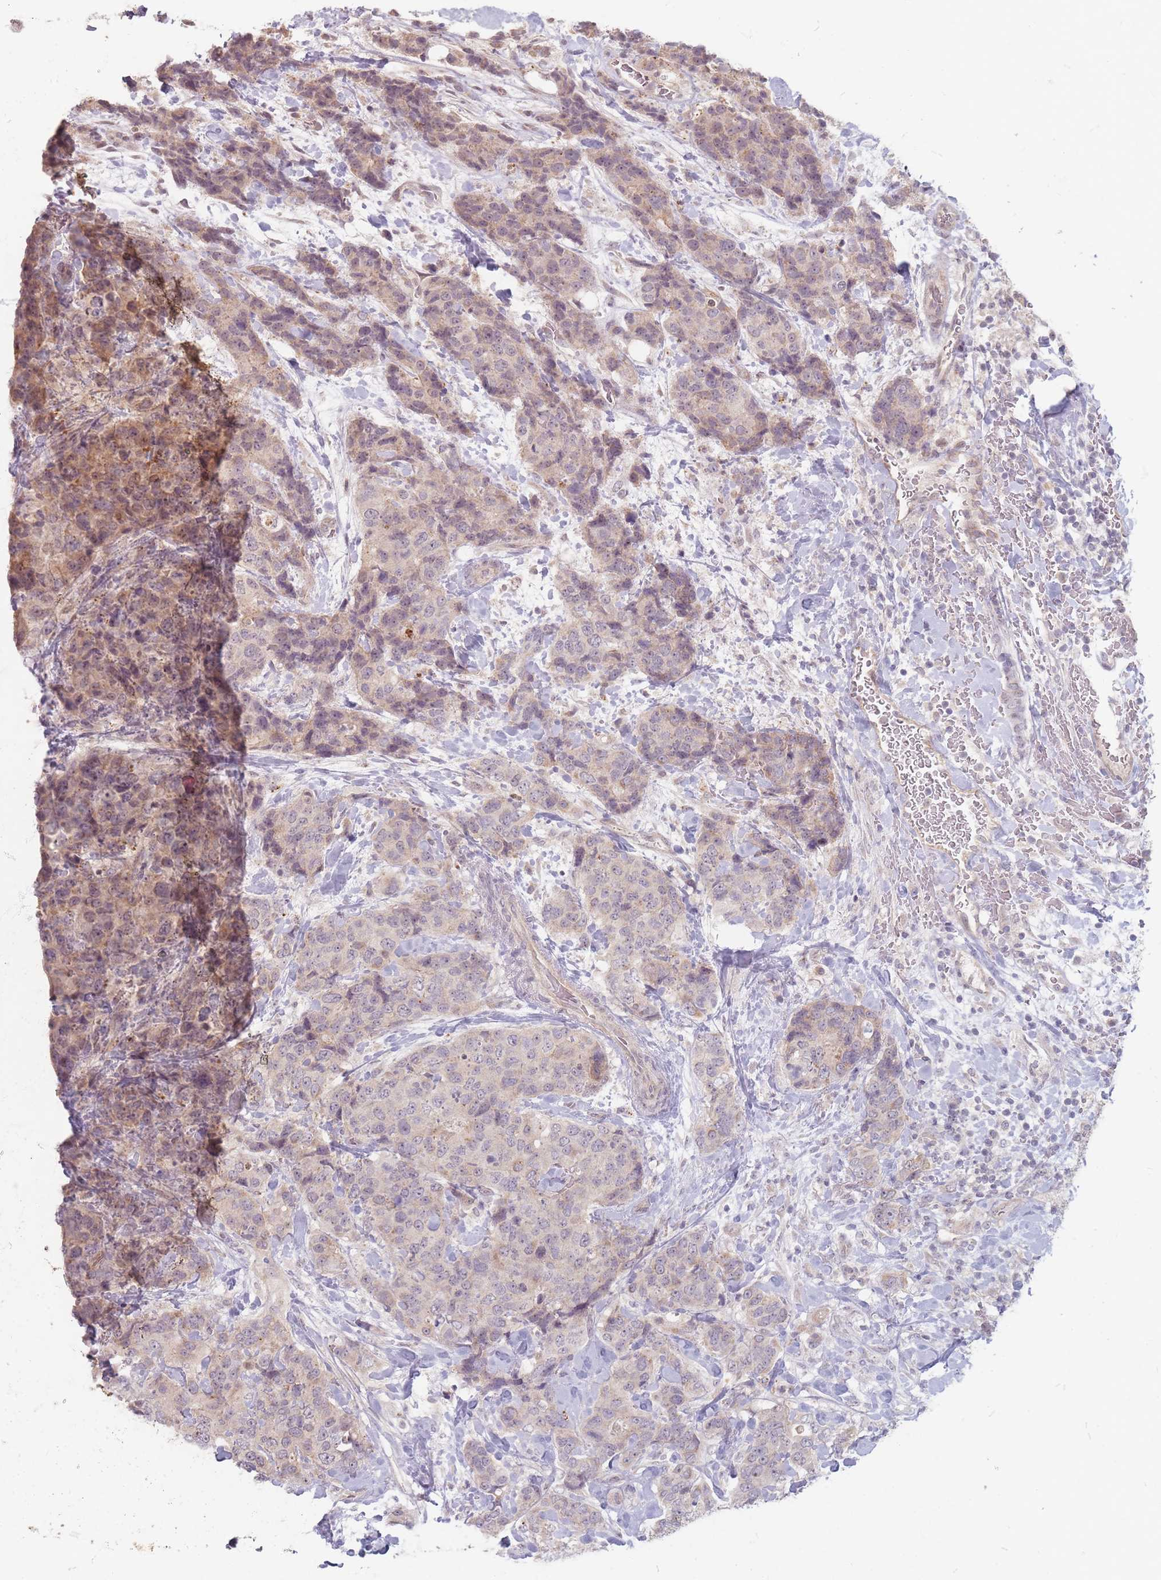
{"staining": {"intensity": "weak", "quantity": "25%-75%", "location": "cytoplasmic/membranous"}, "tissue": "breast cancer", "cell_type": "Tumor cells", "image_type": "cancer", "snomed": [{"axis": "morphology", "description": "Lobular carcinoma"}, {"axis": "topography", "description": "Breast"}], "caption": "A brown stain shows weak cytoplasmic/membranous expression of a protein in lobular carcinoma (breast) tumor cells. (DAB IHC with brightfield microscopy, high magnification).", "gene": "GABRA6", "patient": {"sex": "female", "age": 59}}